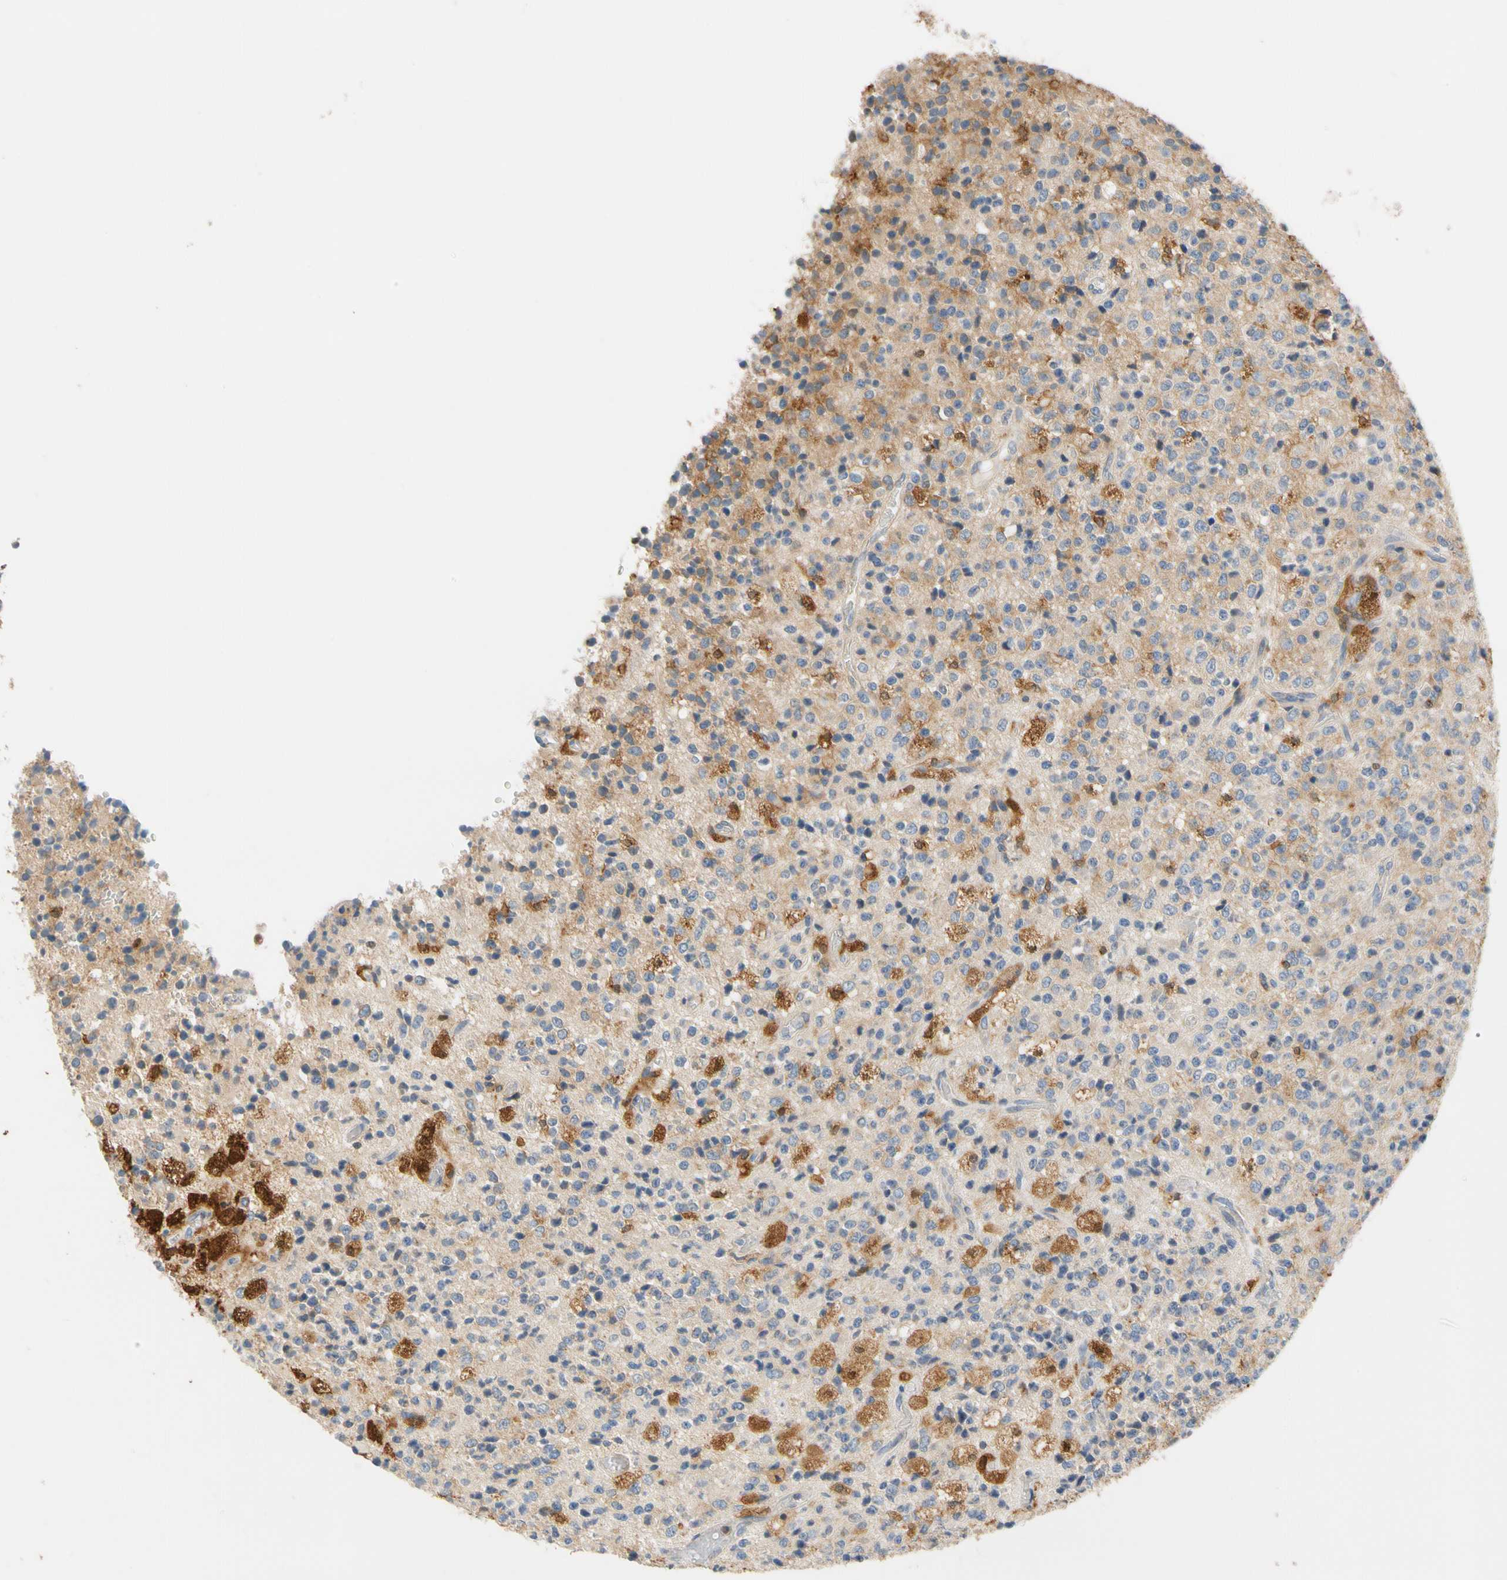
{"staining": {"intensity": "moderate", "quantity": "<25%", "location": "cytoplasmic/membranous"}, "tissue": "glioma", "cell_type": "Tumor cells", "image_type": "cancer", "snomed": [{"axis": "morphology", "description": "Glioma, malignant, High grade"}, {"axis": "topography", "description": "pancreas cauda"}], "caption": "Malignant glioma (high-grade) stained with a protein marker exhibits moderate staining in tumor cells.", "gene": "GPSM2", "patient": {"sex": "male", "age": 60}}